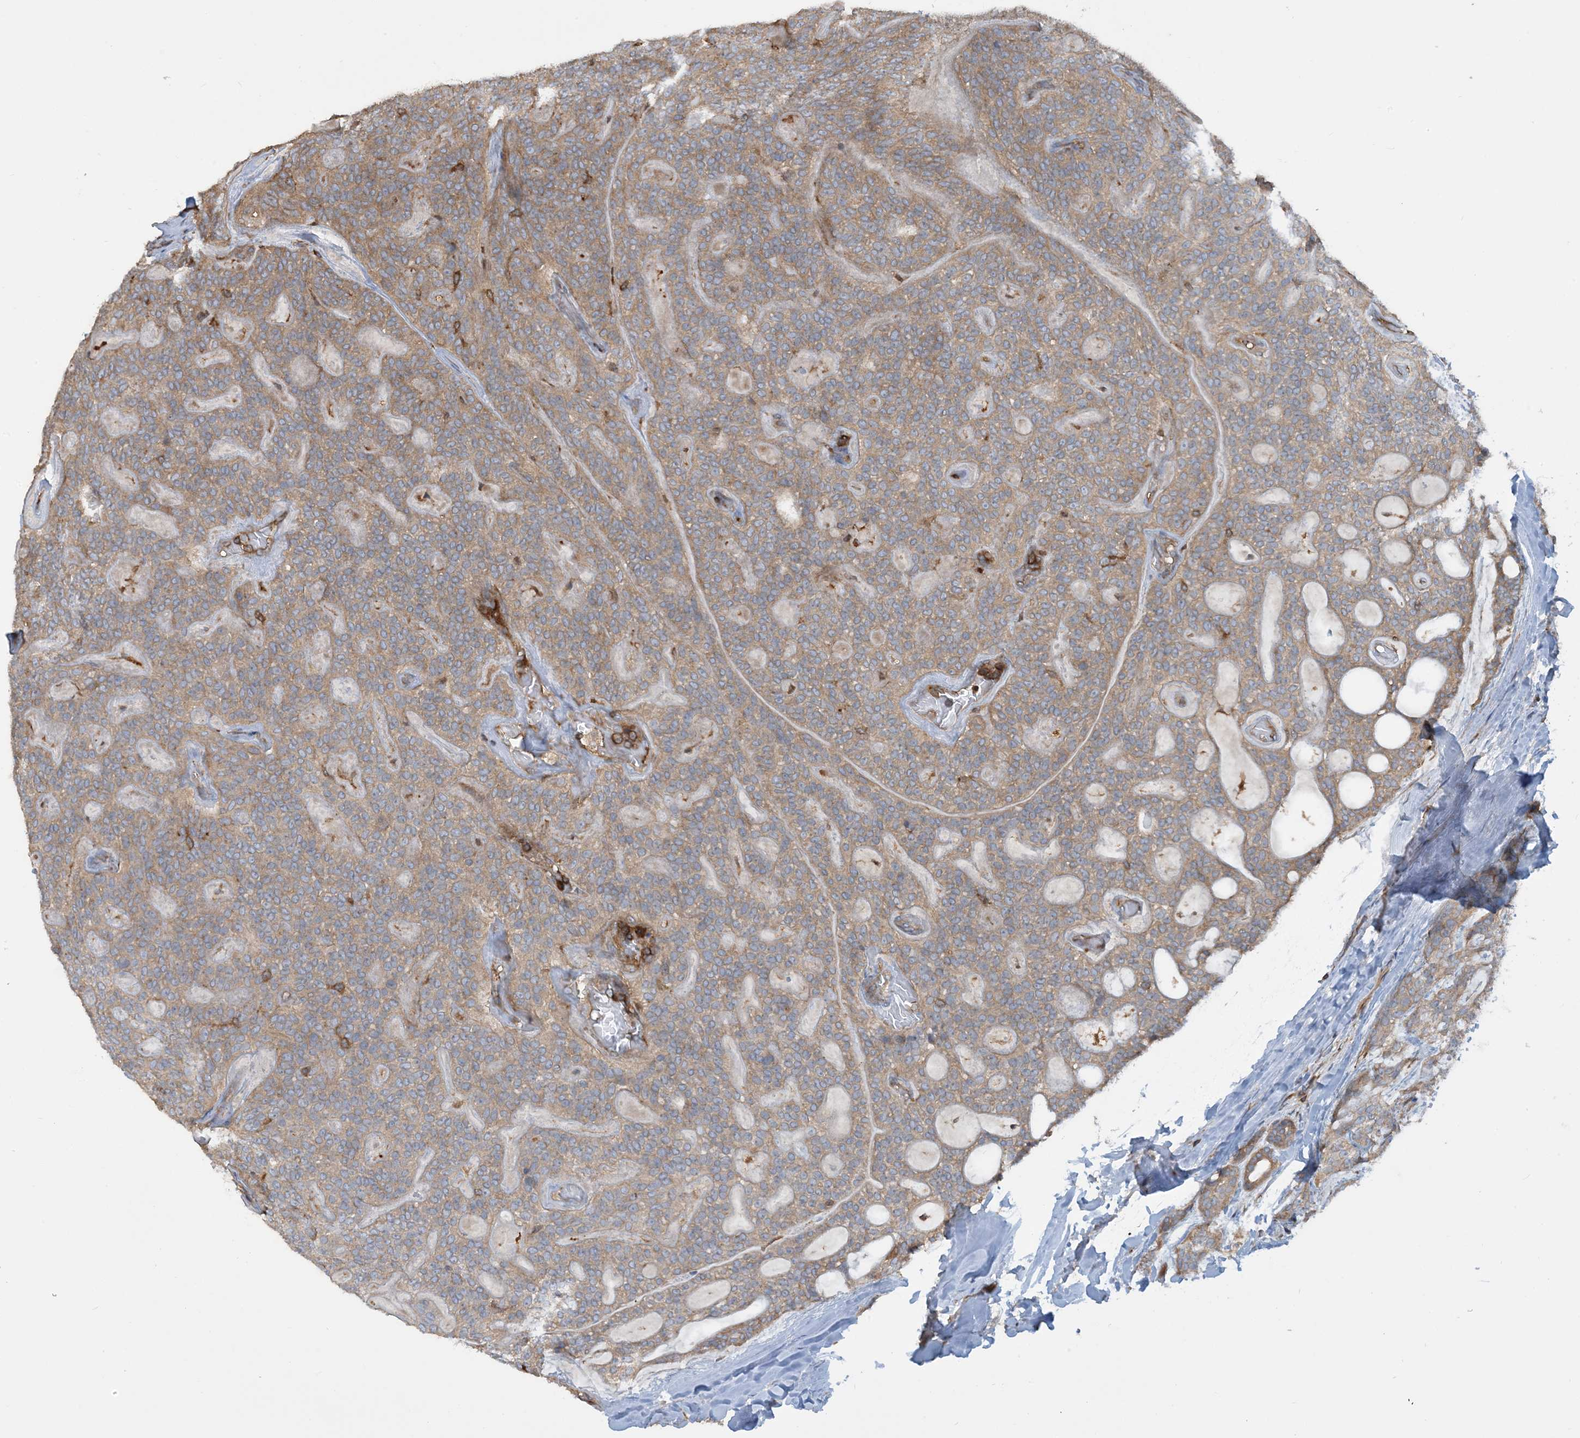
{"staining": {"intensity": "weak", "quantity": ">75%", "location": "cytoplasmic/membranous"}, "tissue": "head and neck cancer", "cell_type": "Tumor cells", "image_type": "cancer", "snomed": [{"axis": "morphology", "description": "Adenocarcinoma, NOS"}, {"axis": "topography", "description": "Head-Neck"}], "caption": "This is an image of IHC staining of head and neck cancer (adenocarcinoma), which shows weak staining in the cytoplasmic/membranous of tumor cells.", "gene": "SFMBT2", "patient": {"sex": "male", "age": 66}}